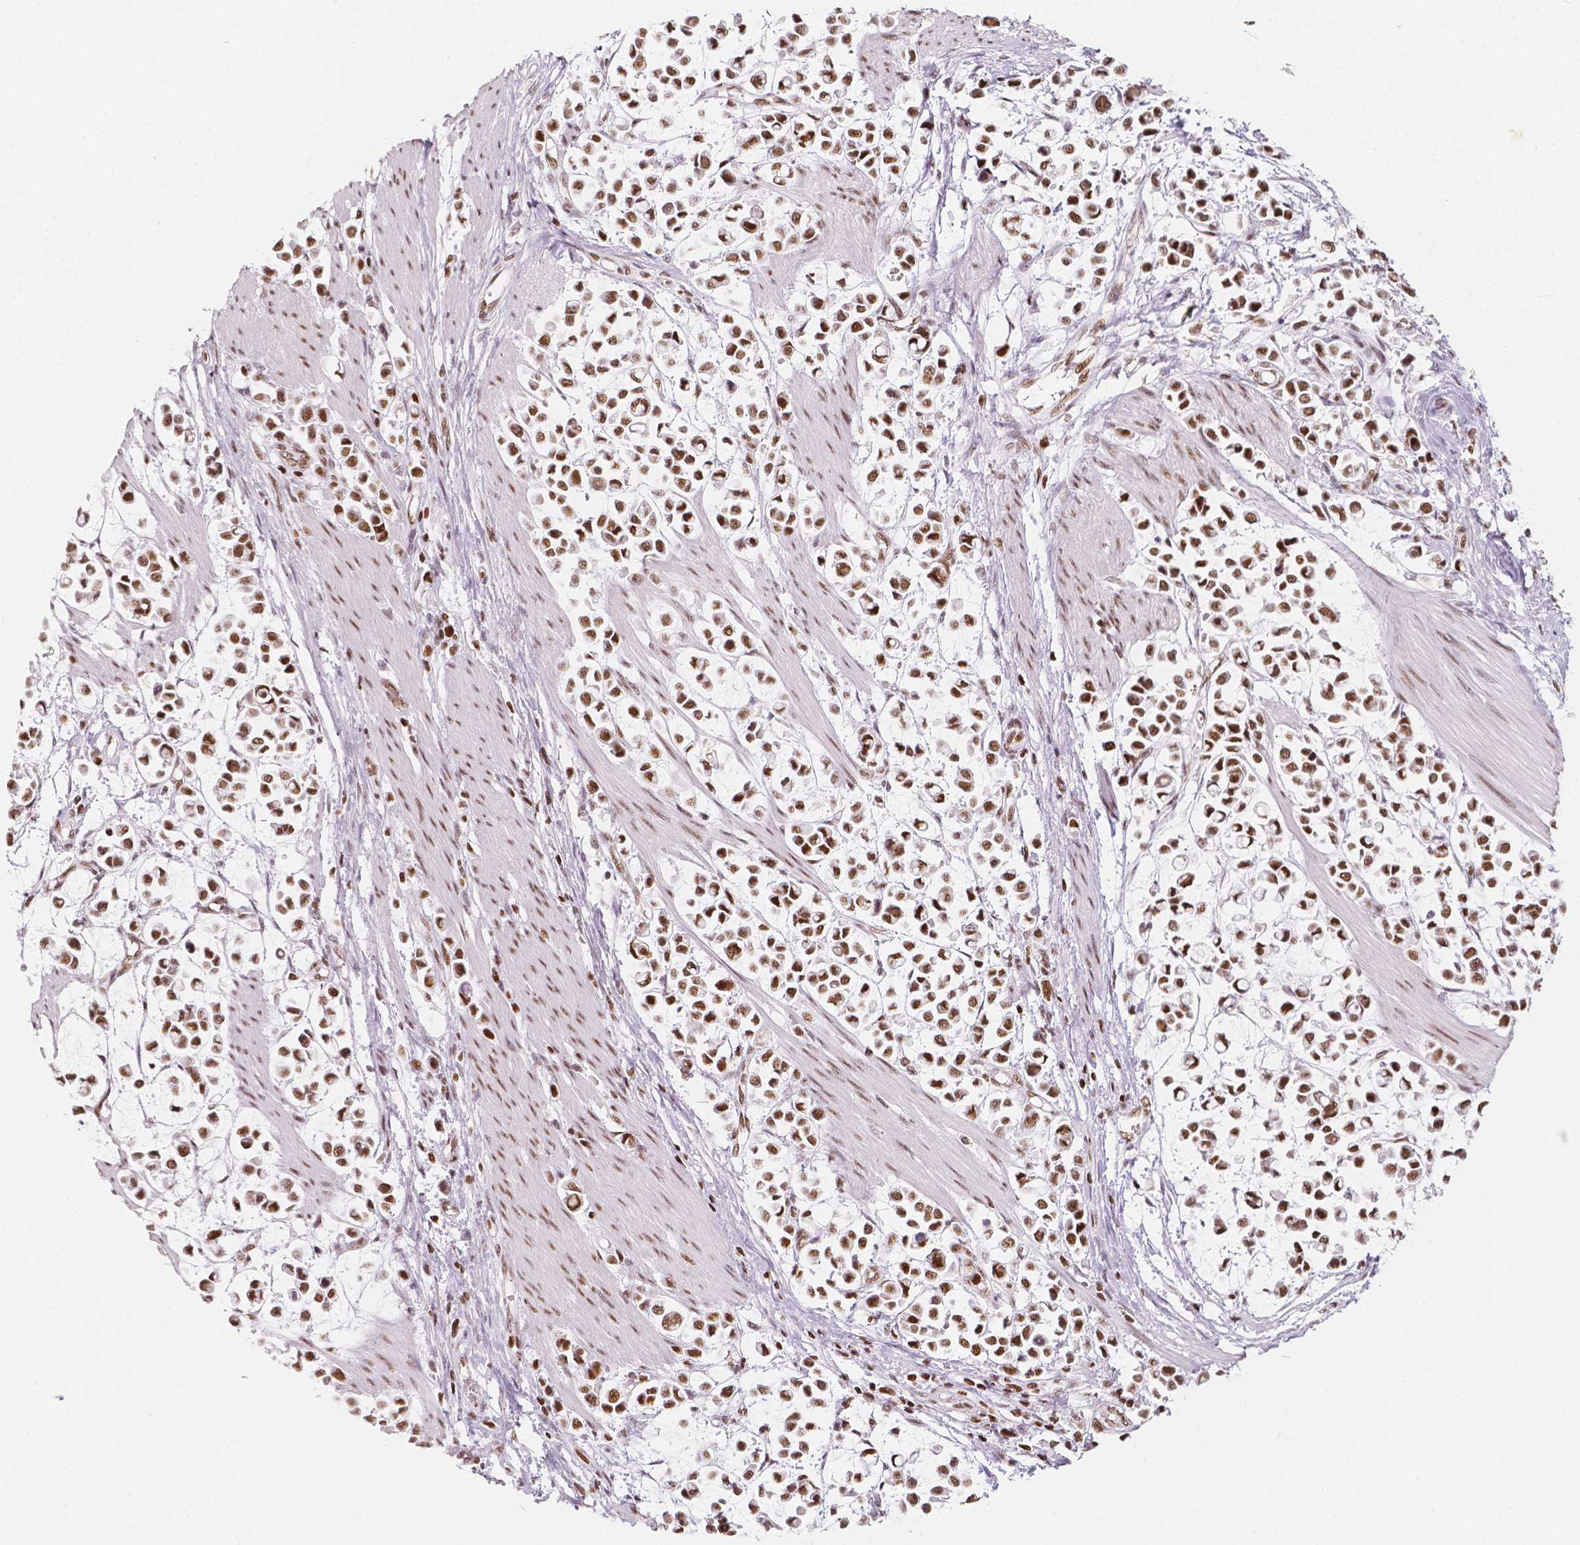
{"staining": {"intensity": "moderate", "quantity": ">75%", "location": "nuclear"}, "tissue": "stomach cancer", "cell_type": "Tumor cells", "image_type": "cancer", "snomed": [{"axis": "morphology", "description": "Adenocarcinoma, NOS"}, {"axis": "topography", "description": "Stomach"}], "caption": "Stomach cancer stained with a protein marker reveals moderate staining in tumor cells.", "gene": "HDAC1", "patient": {"sex": "male", "age": 82}}